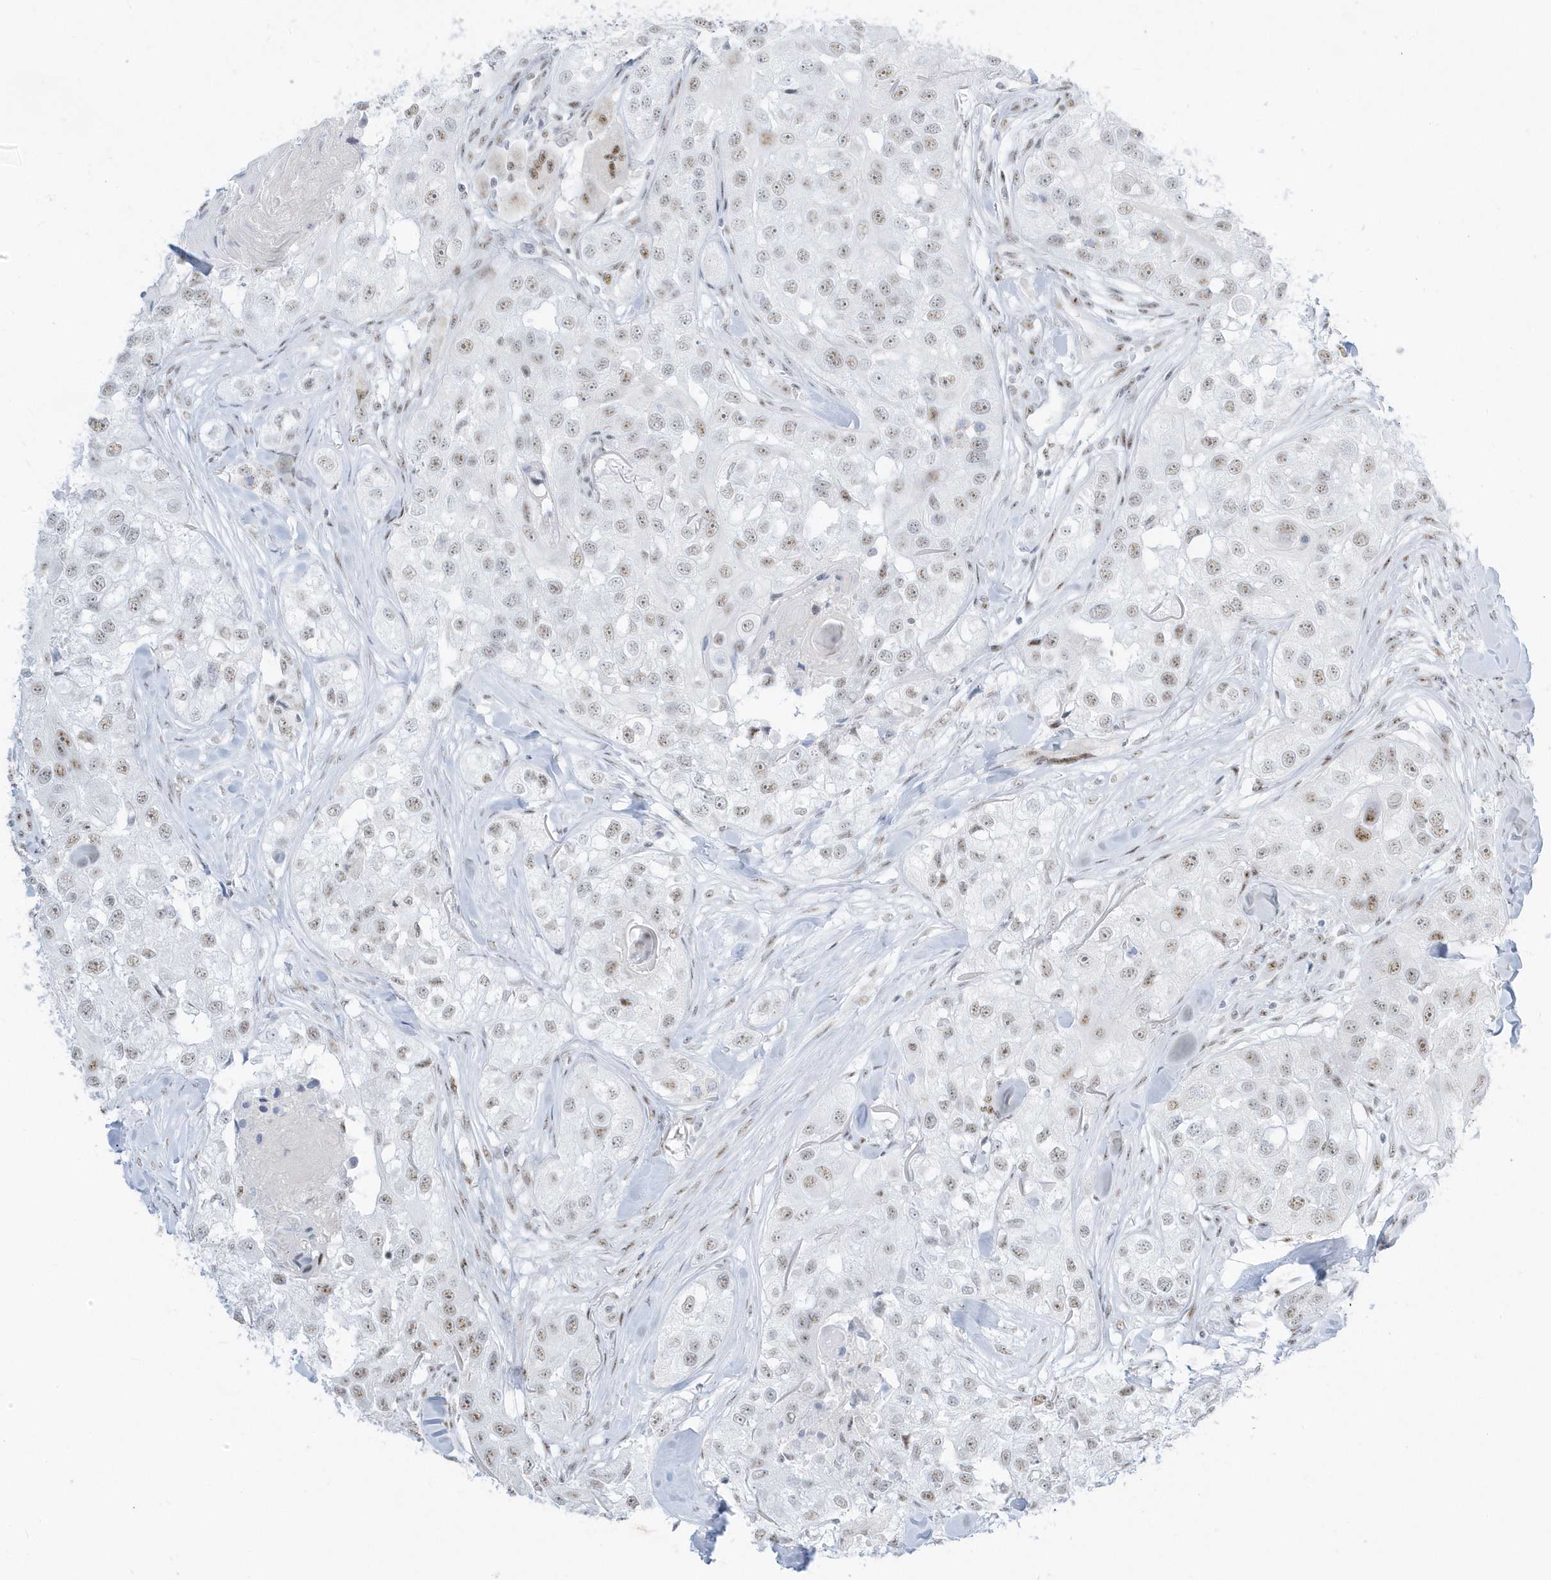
{"staining": {"intensity": "weak", "quantity": ">75%", "location": "nuclear"}, "tissue": "head and neck cancer", "cell_type": "Tumor cells", "image_type": "cancer", "snomed": [{"axis": "morphology", "description": "Normal tissue, NOS"}, {"axis": "morphology", "description": "Squamous cell carcinoma, NOS"}, {"axis": "topography", "description": "Skeletal muscle"}, {"axis": "topography", "description": "Head-Neck"}], "caption": "Head and neck cancer (squamous cell carcinoma) stained with a protein marker demonstrates weak staining in tumor cells.", "gene": "PLEKHN1", "patient": {"sex": "male", "age": 51}}